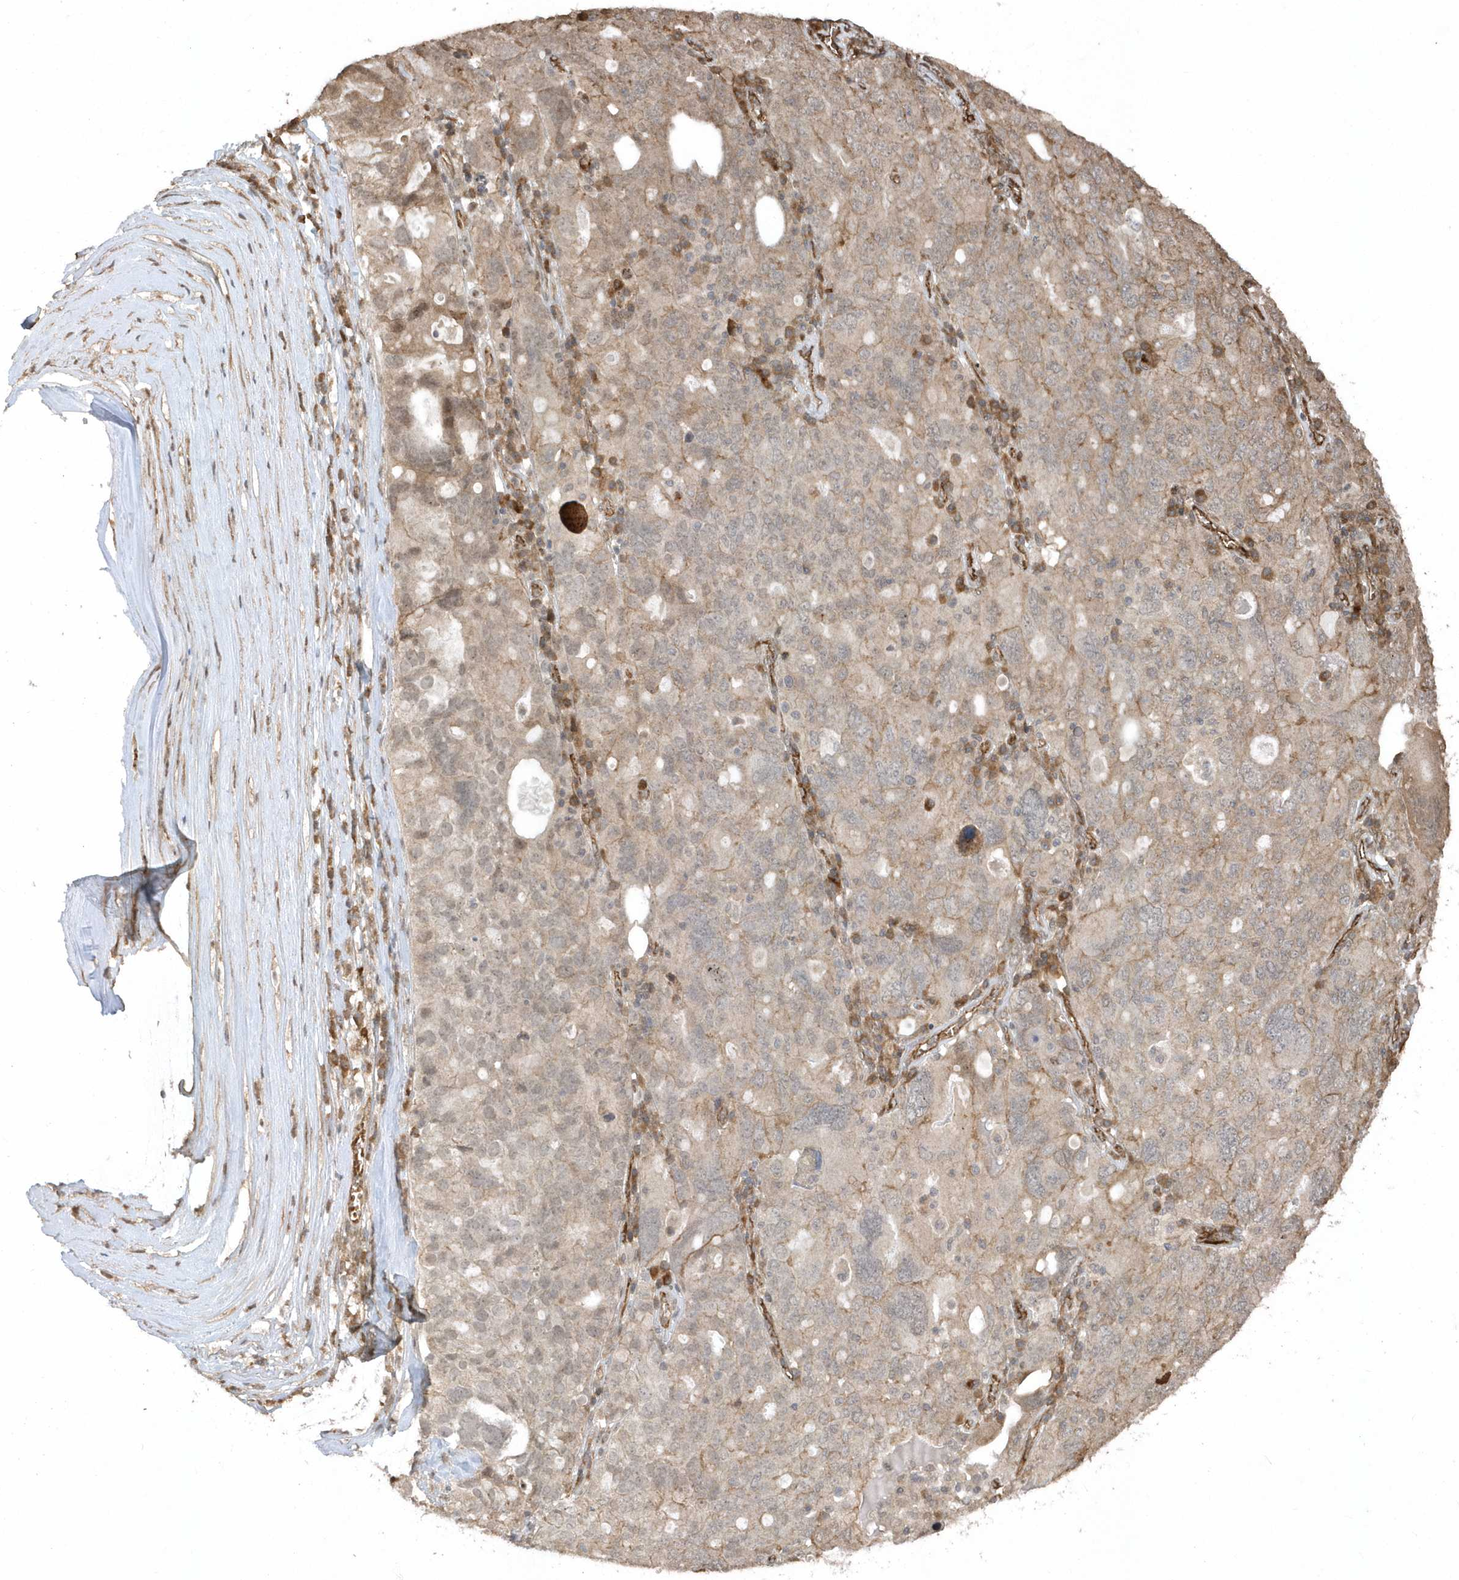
{"staining": {"intensity": "moderate", "quantity": ">75%", "location": "cytoplasmic/membranous"}, "tissue": "ovarian cancer", "cell_type": "Tumor cells", "image_type": "cancer", "snomed": [{"axis": "morphology", "description": "Carcinoma, endometroid"}, {"axis": "topography", "description": "Ovary"}], "caption": "Ovarian endometroid carcinoma tissue demonstrates moderate cytoplasmic/membranous positivity in about >75% of tumor cells, visualized by immunohistochemistry. The protein of interest is stained brown, and the nuclei are stained in blue (DAB (3,3'-diaminobenzidine) IHC with brightfield microscopy, high magnification).", "gene": "HERPUD1", "patient": {"sex": "female", "age": 62}}